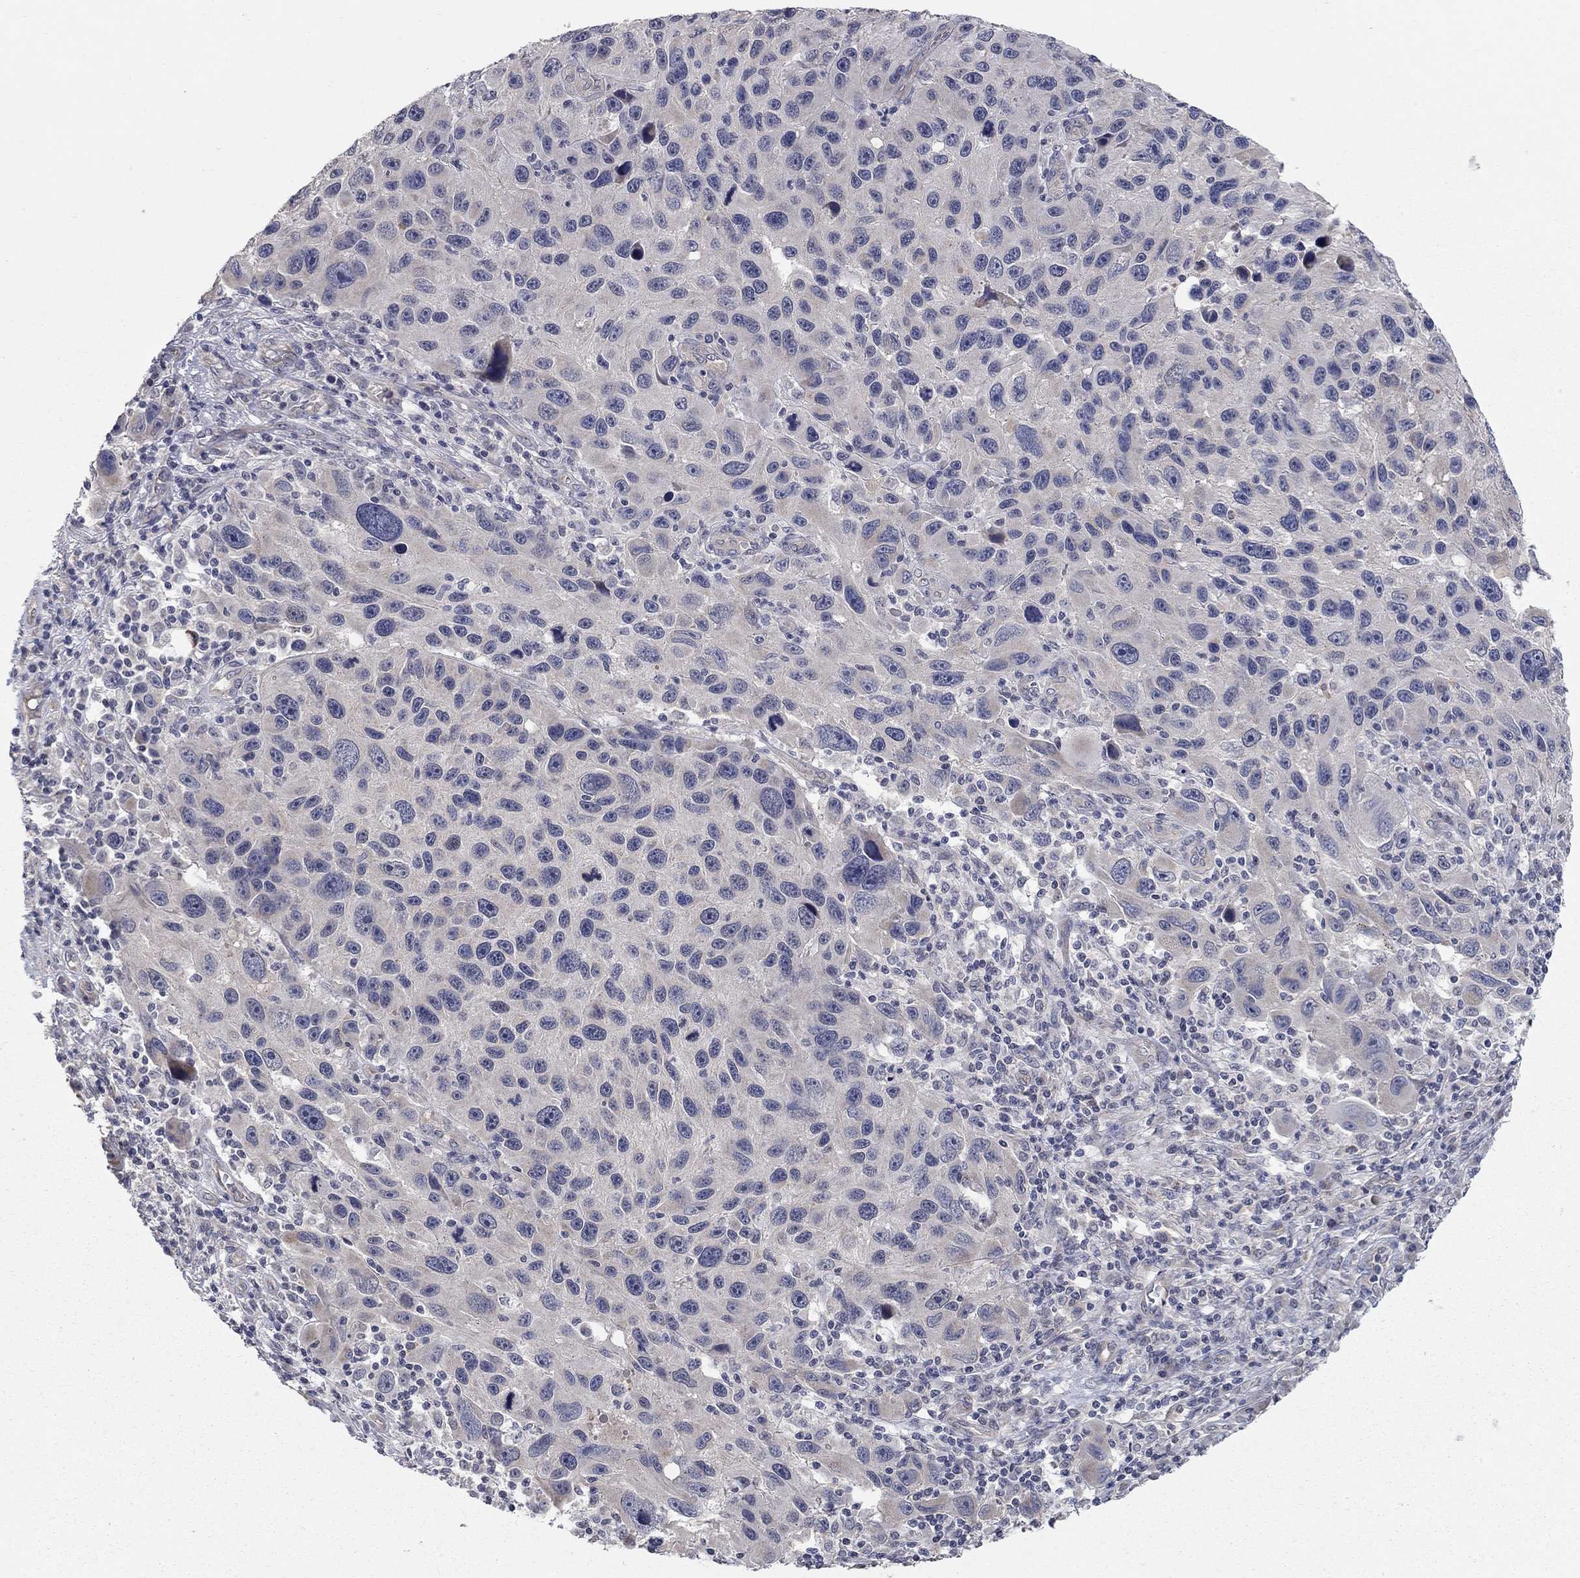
{"staining": {"intensity": "negative", "quantity": "none", "location": "none"}, "tissue": "melanoma", "cell_type": "Tumor cells", "image_type": "cancer", "snomed": [{"axis": "morphology", "description": "Malignant melanoma, NOS"}, {"axis": "topography", "description": "Skin"}], "caption": "The histopathology image demonstrates no significant expression in tumor cells of malignant melanoma.", "gene": "WASF3", "patient": {"sex": "male", "age": 53}}